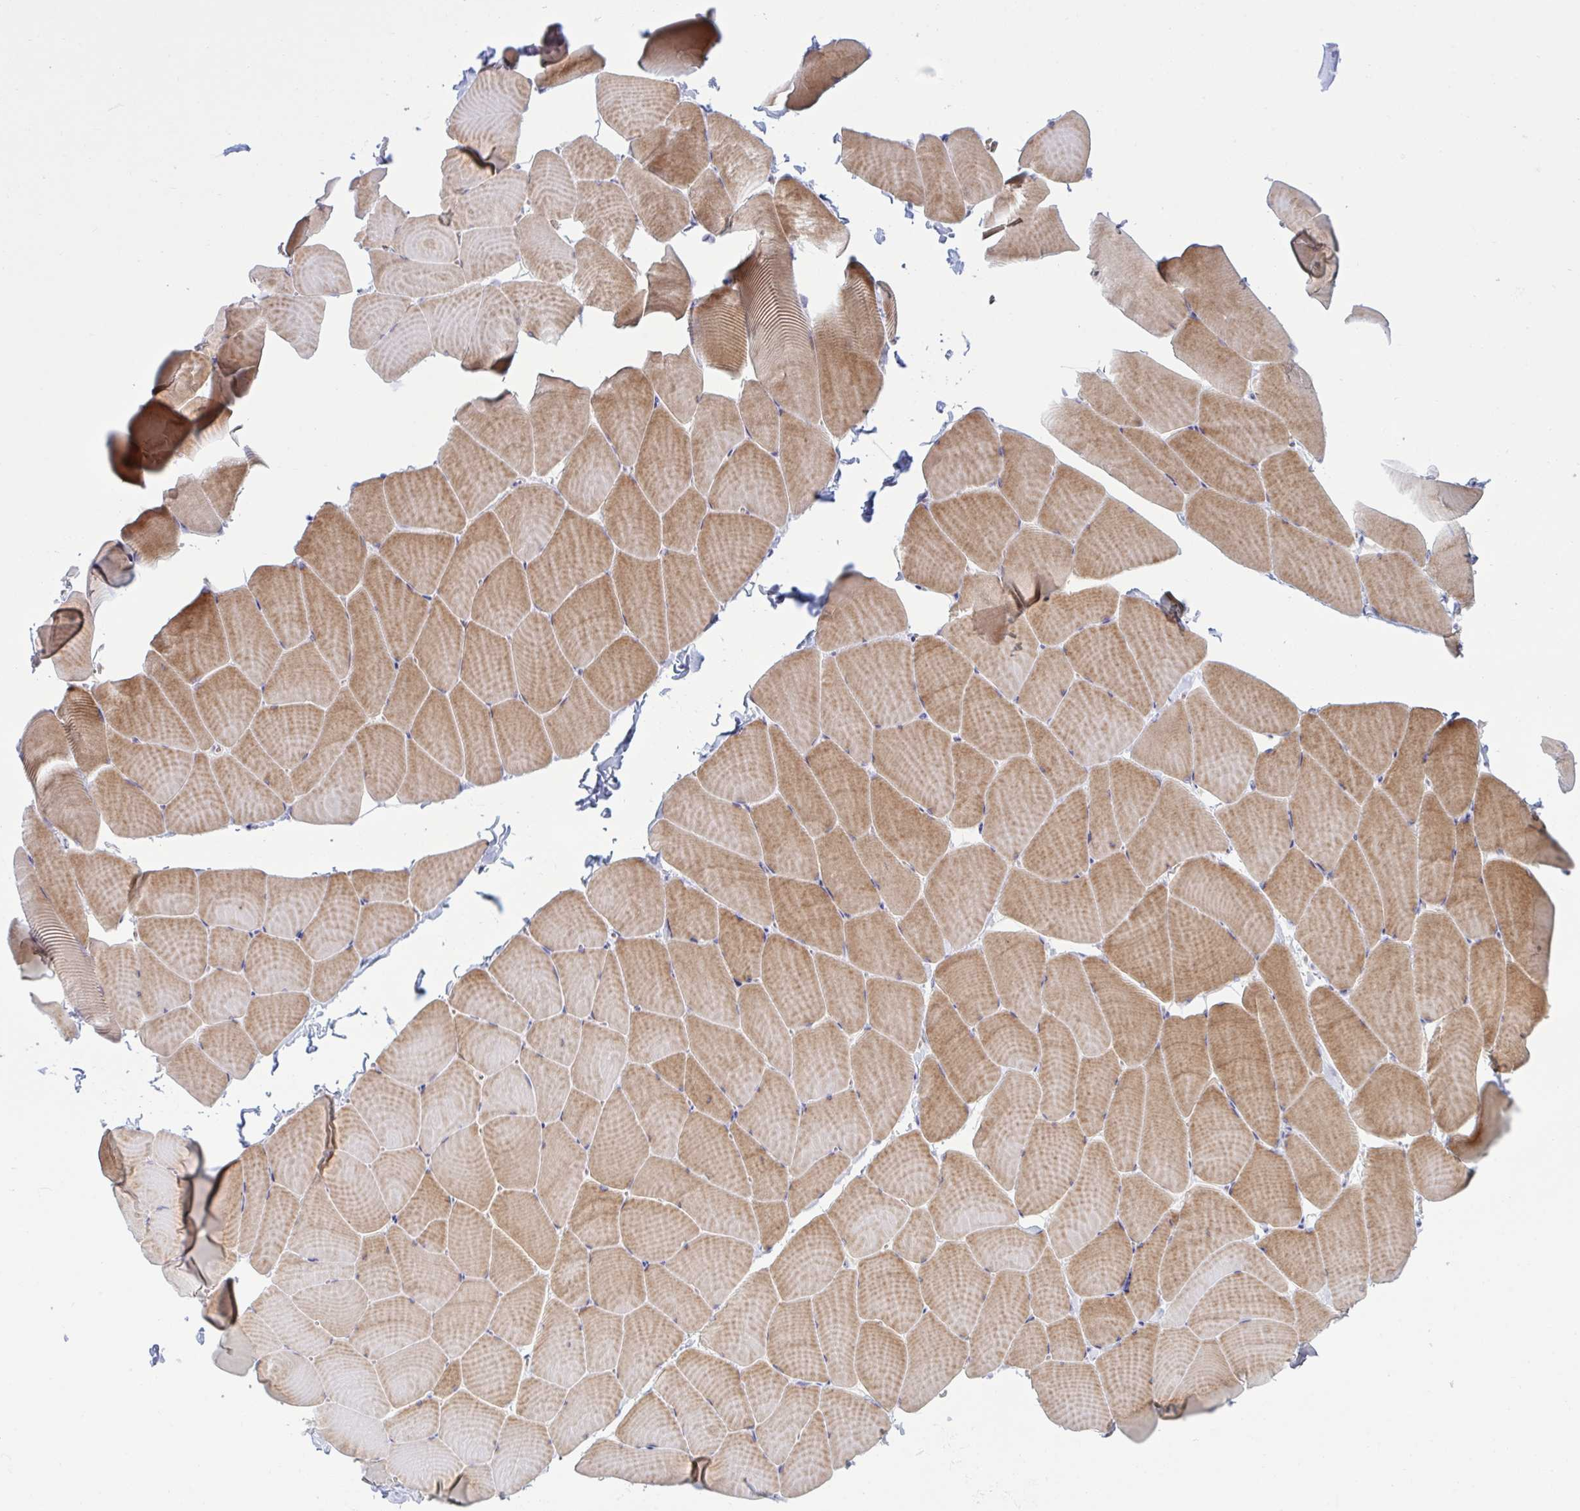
{"staining": {"intensity": "moderate", "quantity": ">75%", "location": "cytoplasmic/membranous"}, "tissue": "skeletal muscle", "cell_type": "Myocytes", "image_type": "normal", "snomed": [{"axis": "morphology", "description": "Normal tissue, NOS"}, {"axis": "topography", "description": "Skeletal muscle"}], "caption": "Protein staining of benign skeletal muscle reveals moderate cytoplasmic/membranous positivity in about >75% of myocytes. The staining was performed using DAB to visualize the protein expression in brown, while the nuclei were stained in blue with hematoxylin (Magnification: 20x).", "gene": "VWC2", "patient": {"sex": "male", "age": 25}}